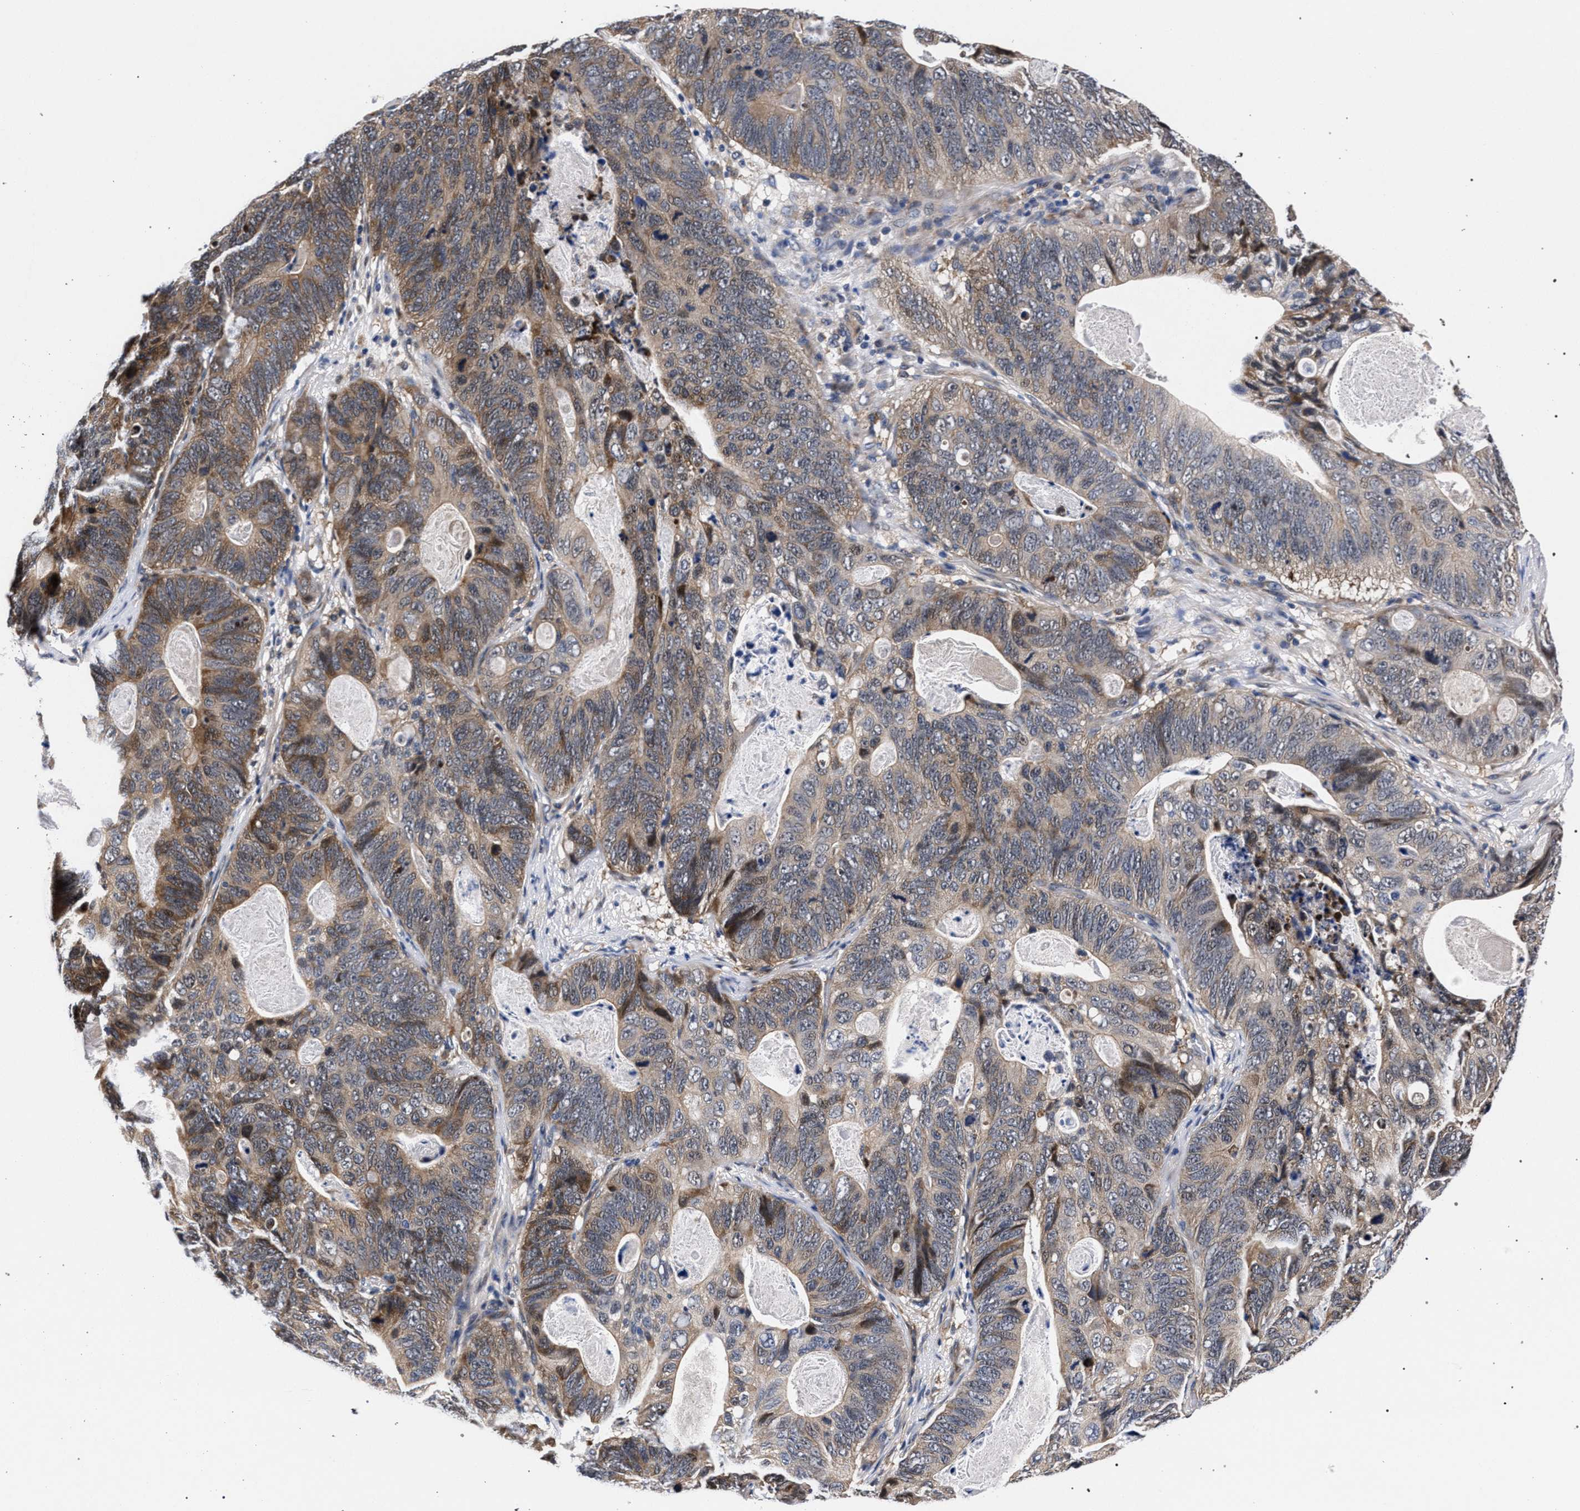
{"staining": {"intensity": "moderate", "quantity": "<25%", "location": "cytoplasmic/membranous"}, "tissue": "stomach cancer", "cell_type": "Tumor cells", "image_type": "cancer", "snomed": [{"axis": "morphology", "description": "Normal tissue, NOS"}, {"axis": "morphology", "description": "Adenocarcinoma, NOS"}, {"axis": "topography", "description": "Stomach"}], "caption": "This histopathology image demonstrates IHC staining of human adenocarcinoma (stomach), with low moderate cytoplasmic/membranous staining in approximately <25% of tumor cells.", "gene": "ZNF462", "patient": {"sex": "female", "age": 89}}